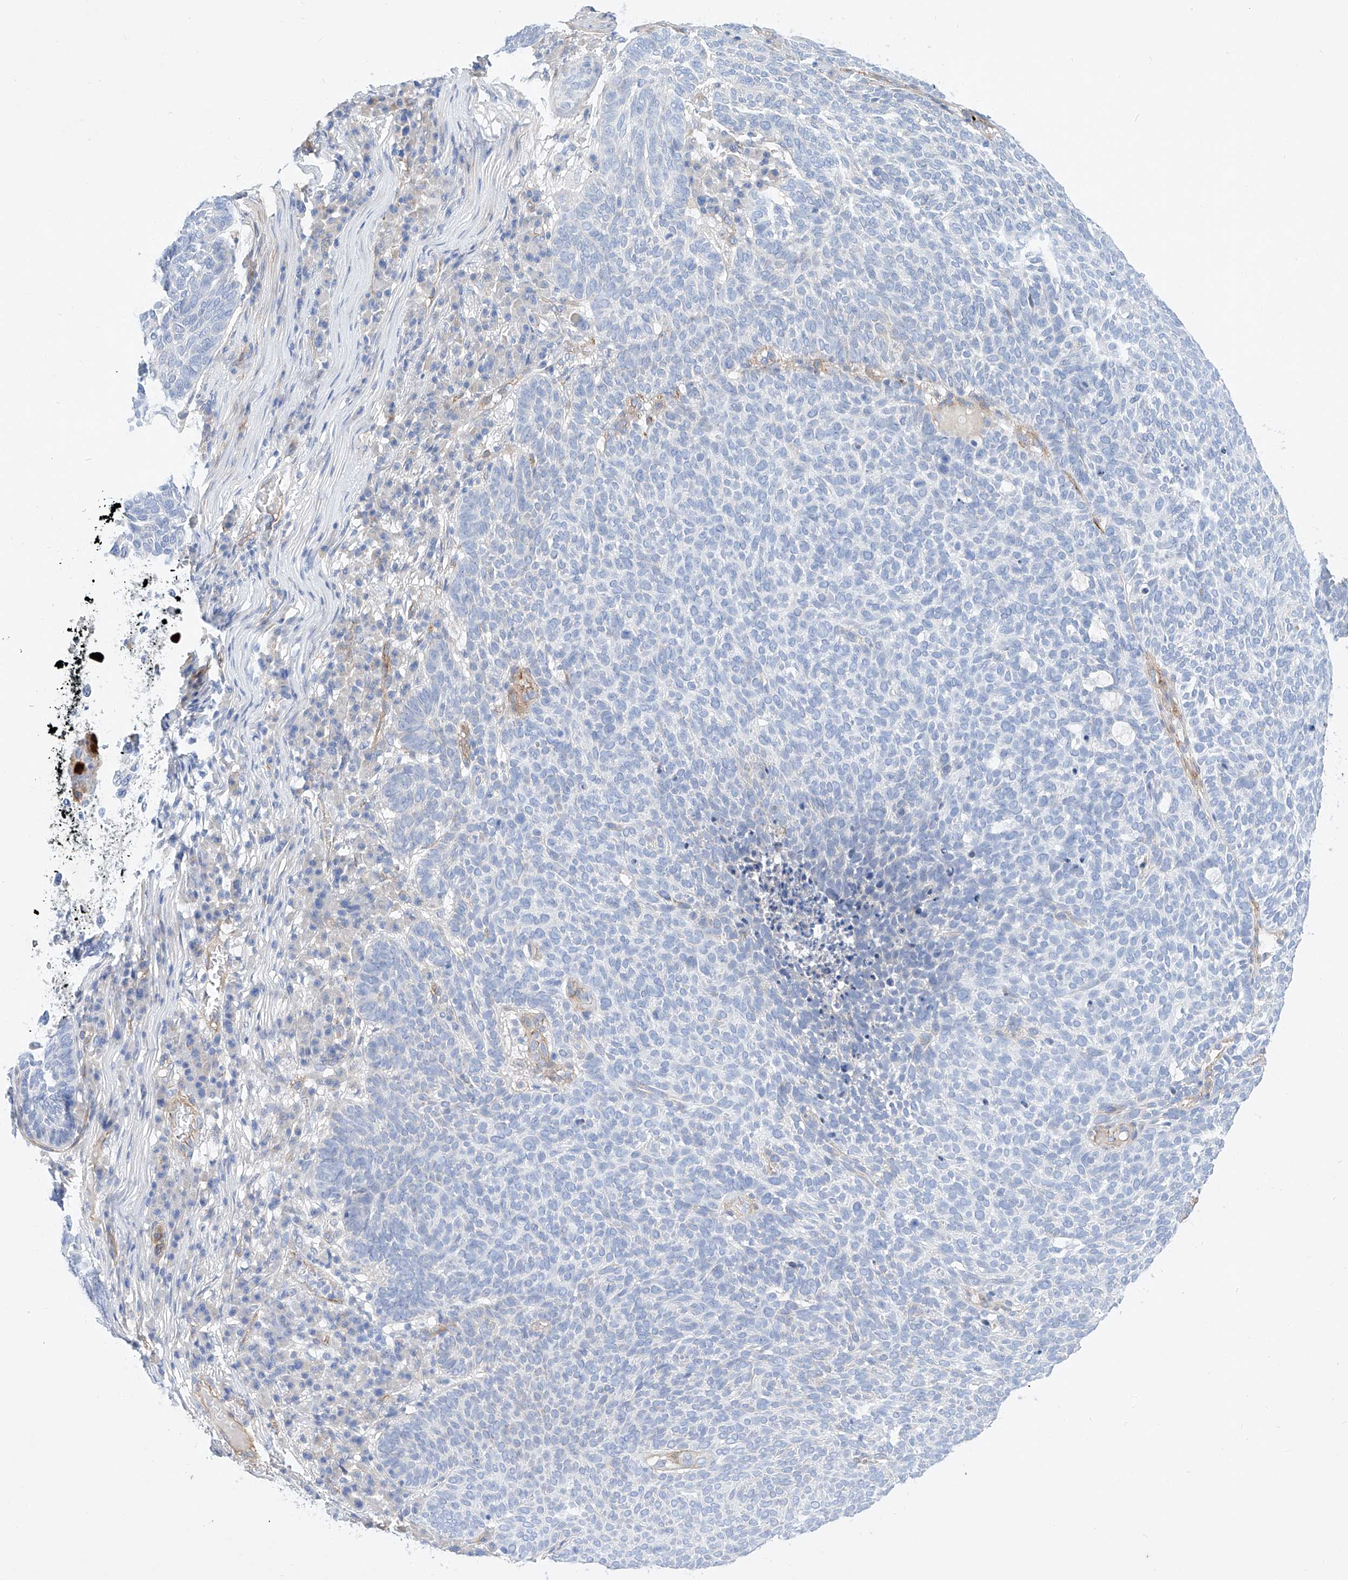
{"staining": {"intensity": "negative", "quantity": "none", "location": "none"}, "tissue": "skin cancer", "cell_type": "Tumor cells", "image_type": "cancer", "snomed": [{"axis": "morphology", "description": "Squamous cell carcinoma, NOS"}, {"axis": "topography", "description": "Skin"}], "caption": "Histopathology image shows no protein staining in tumor cells of skin cancer (squamous cell carcinoma) tissue.", "gene": "SBSPON", "patient": {"sex": "female", "age": 90}}